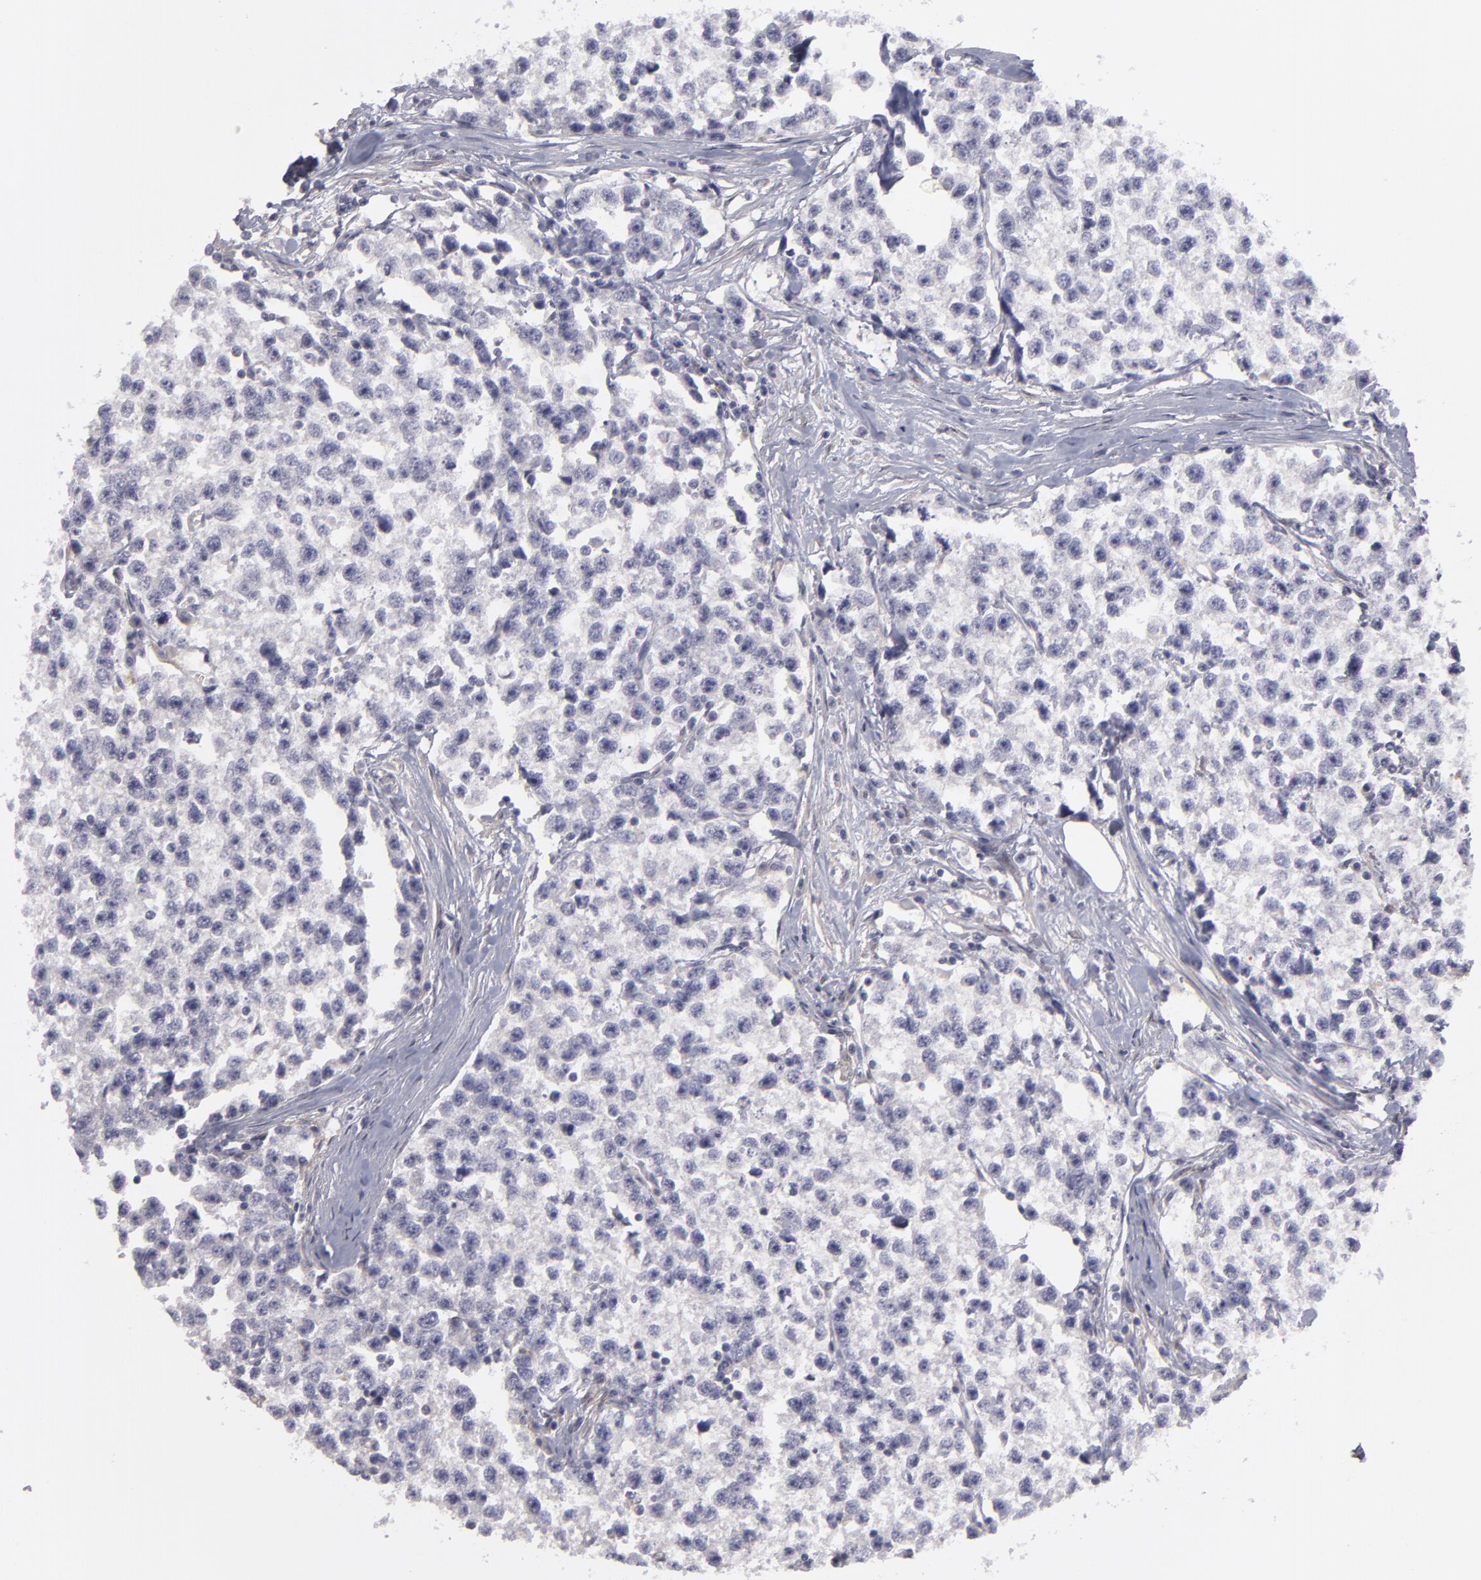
{"staining": {"intensity": "negative", "quantity": "none", "location": "none"}, "tissue": "testis cancer", "cell_type": "Tumor cells", "image_type": "cancer", "snomed": [{"axis": "morphology", "description": "Seminoma, NOS"}, {"axis": "morphology", "description": "Carcinoma, Embryonal, NOS"}, {"axis": "topography", "description": "Testis"}], "caption": "A photomicrograph of human testis embryonal carcinoma is negative for staining in tumor cells.", "gene": "EFS", "patient": {"sex": "male", "age": 30}}